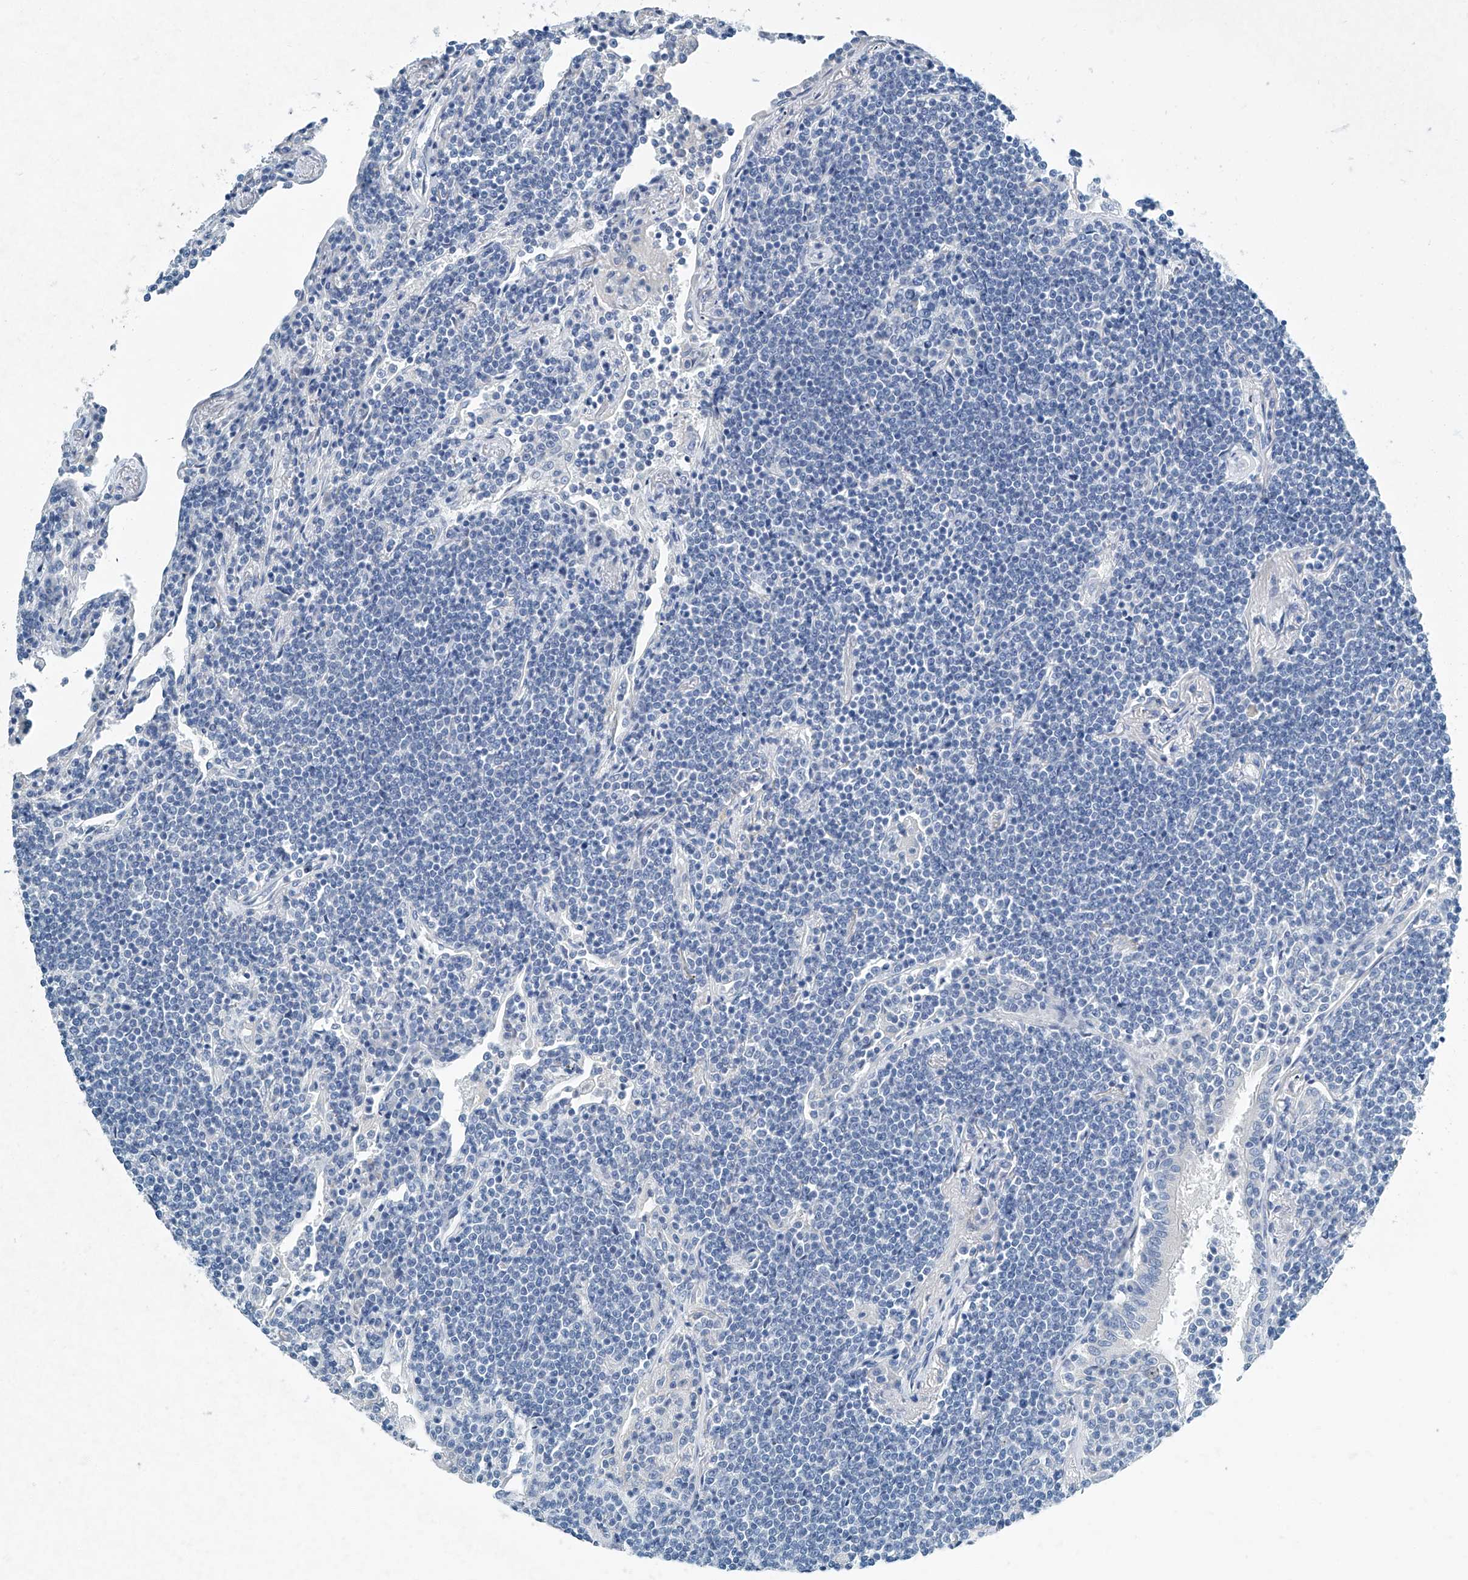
{"staining": {"intensity": "negative", "quantity": "none", "location": "none"}, "tissue": "lymphoma", "cell_type": "Tumor cells", "image_type": "cancer", "snomed": [{"axis": "morphology", "description": "Malignant lymphoma, non-Hodgkin's type, Low grade"}, {"axis": "topography", "description": "Lung"}], "caption": "IHC of human lymphoma exhibits no positivity in tumor cells.", "gene": "CYP2A7", "patient": {"sex": "female", "age": 71}}